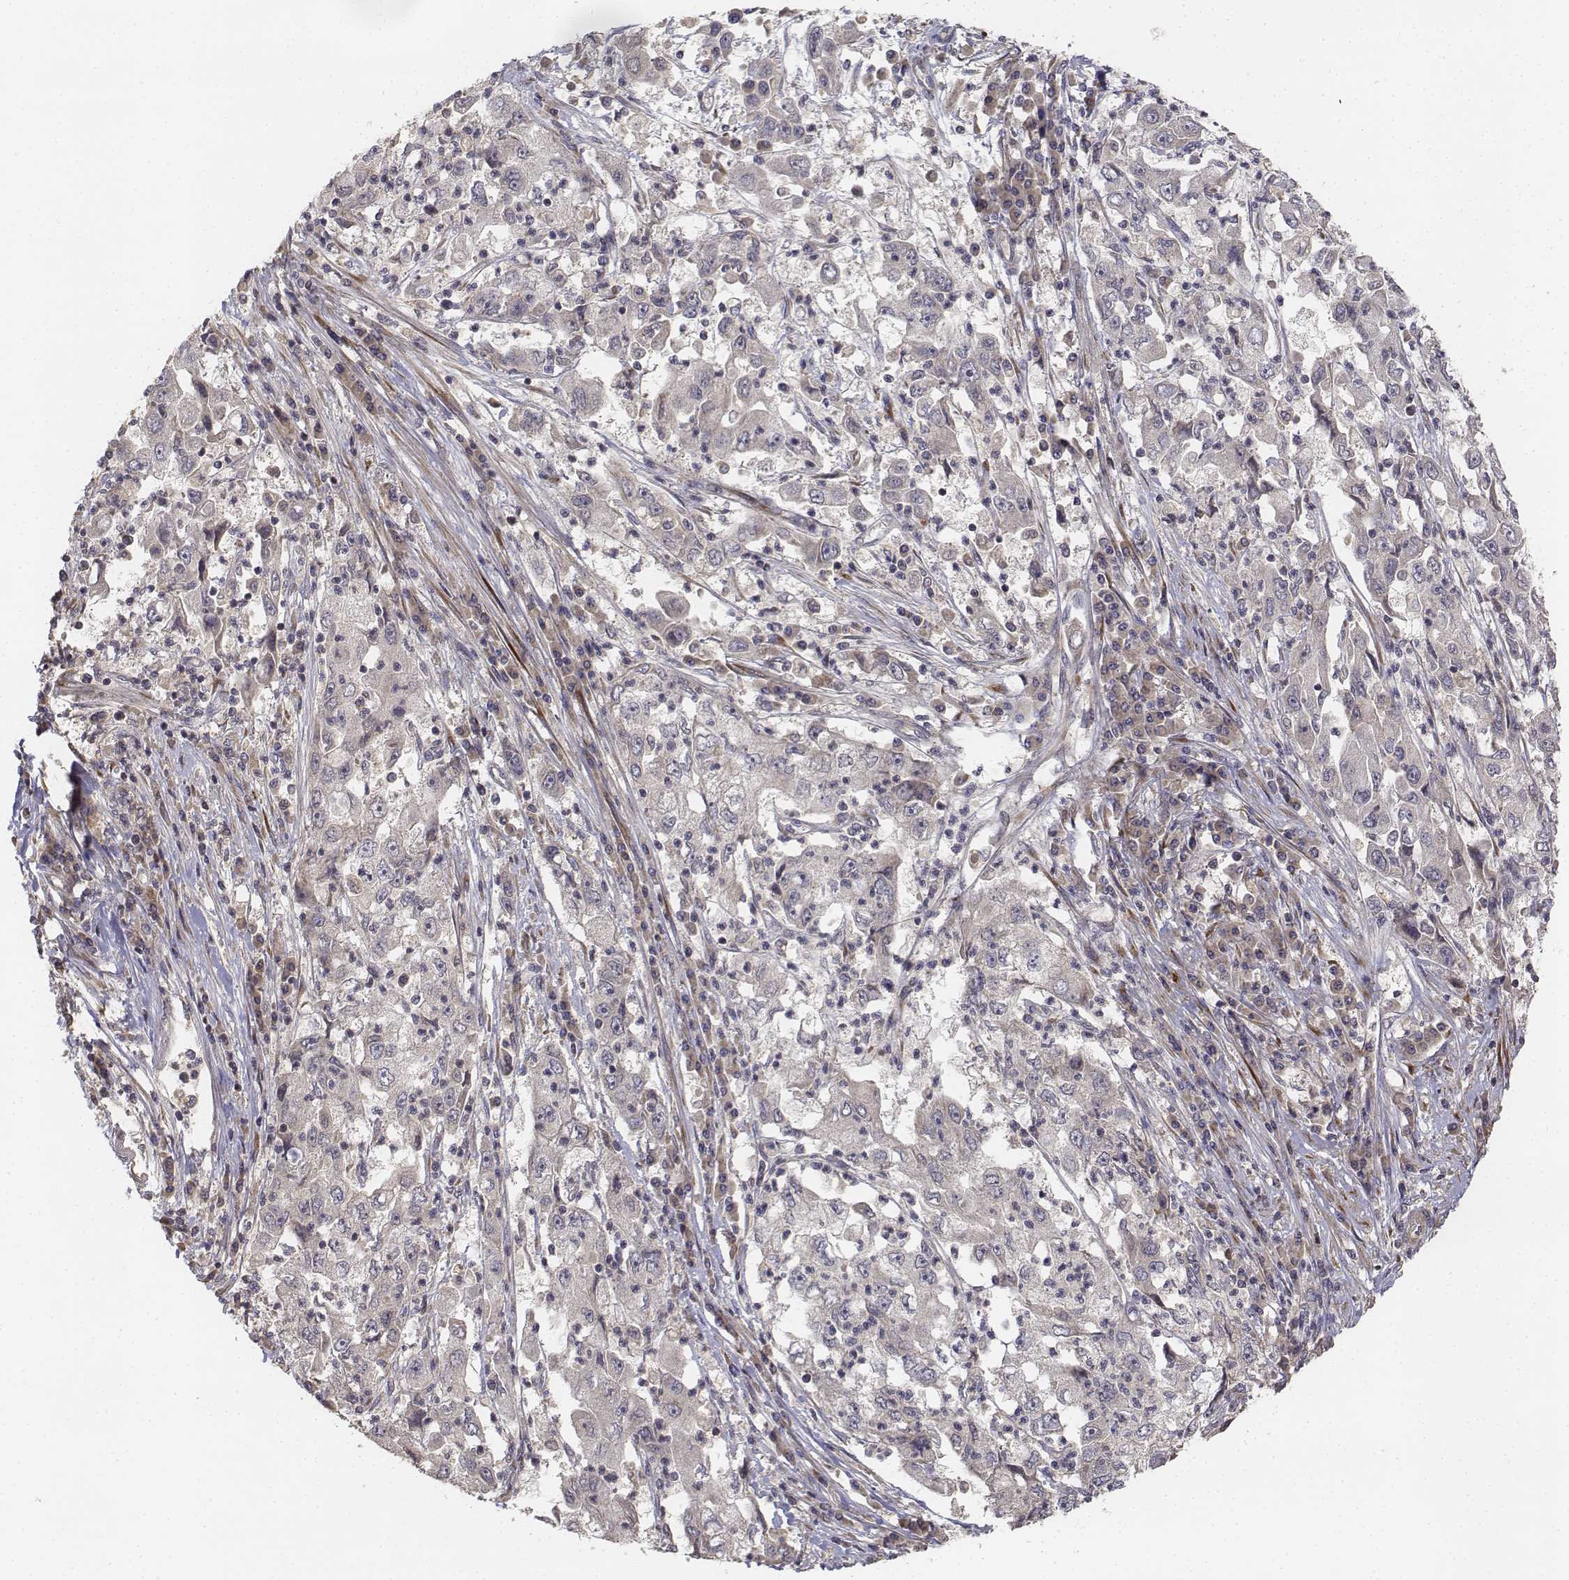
{"staining": {"intensity": "negative", "quantity": "none", "location": "none"}, "tissue": "cervical cancer", "cell_type": "Tumor cells", "image_type": "cancer", "snomed": [{"axis": "morphology", "description": "Squamous cell carcinoma, NOS"}, {"axis": "topography", "description": "Cervix"}], "caption": "IHC of cervical squamous cell carcinoma demonstrates no staining in tumor cells. (Stains: DAB immunohistochemistry with hematoxylin counter stain, Microscopy: brightfield microscopy at high magnification).", "gene": "FBXO21", "patient": {"sex": "female", "age": 36}}